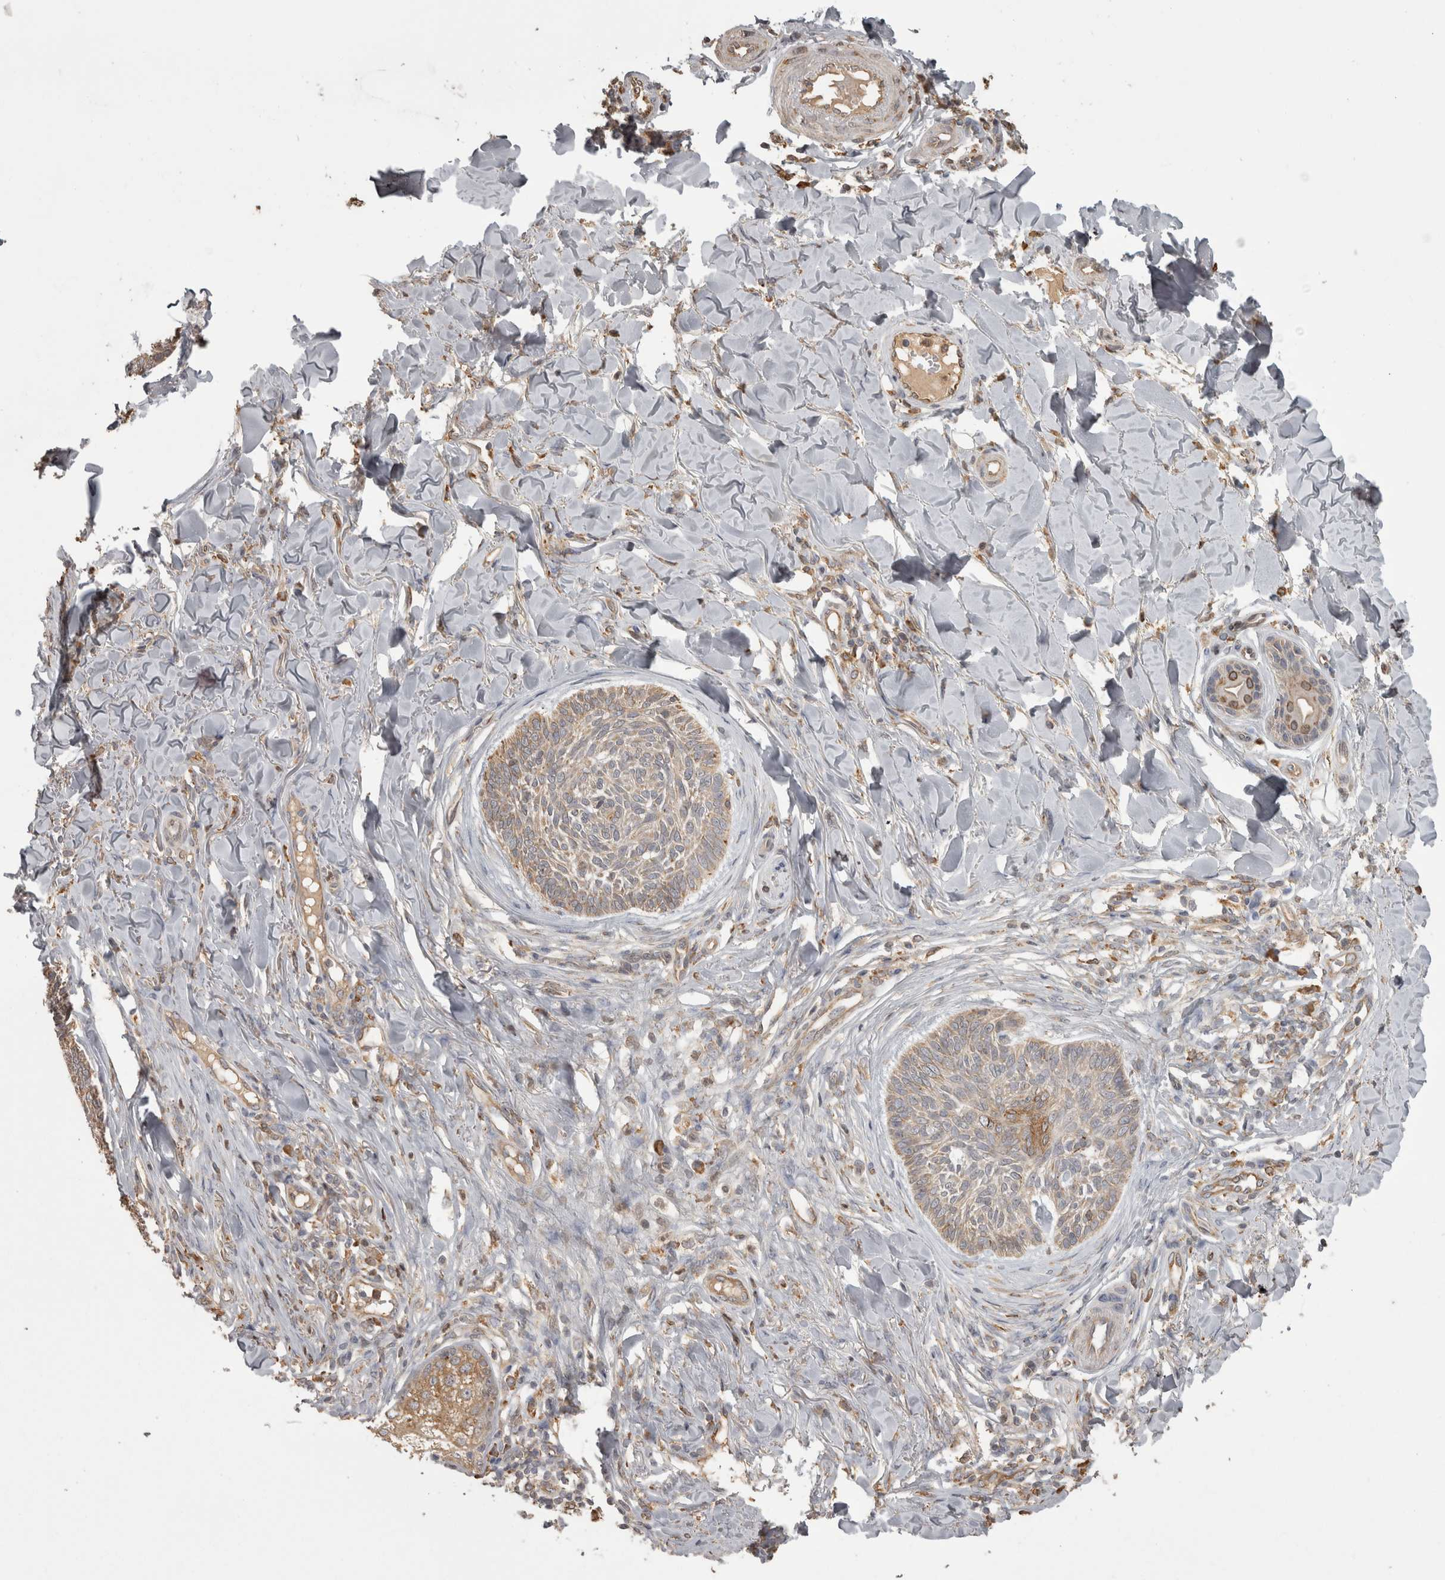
{"staining": {"intensity": "weak", "quantity": ">75%", "location": "cytoplasmic/membranous"}, "tissue": "skin cancer", "cell_type": "Tumor cells", "image_type": "cancer", "snomed": [{"axis": "morphology", "description": "Basal cell carcinoma"}, {"axis": "topography", "description": "Skin"}], "caption": "An IHC histopathology image of neoplastic tissue is shown. Protein staining in brown shows weak cytoplasmic/membranous positivity in skin cancer within tumor cells. The protein is shown in brown color, while the nuclei are stained blue.", "gene": "PON2", "patient": {"sex": "male", "age": 43}}